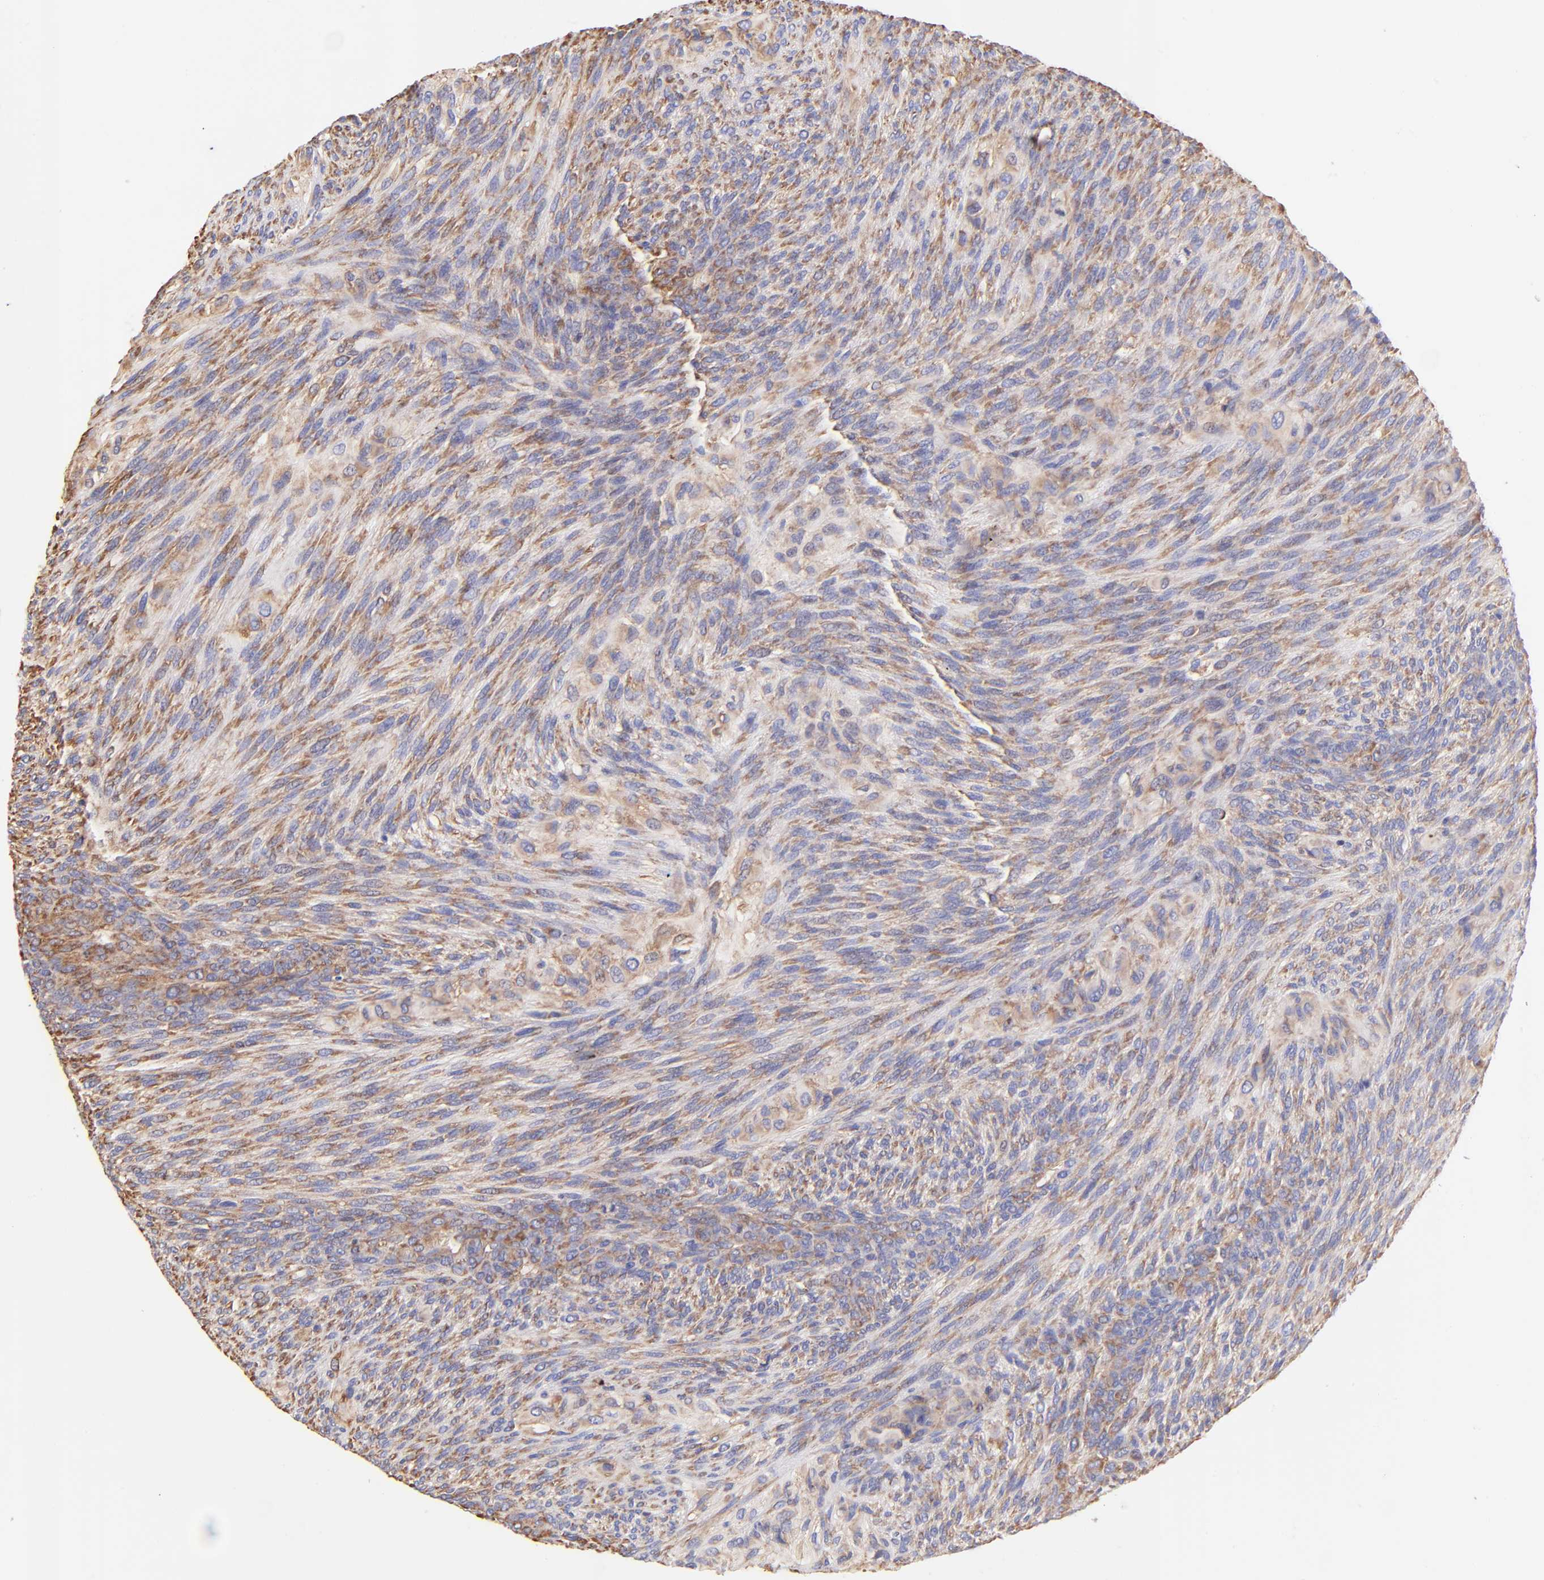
{"staining": {"intensity": "weak", "quantity": "25%-75%", "location": "cytoplasmic/membranous"}, "tissue": "glioma", "cell_type": "Tumor cells", "image_type": "cancer", "snomed": [{"axis": "morphology", "description": "Glioma, malignant, High grade"}, {"axis": "topography", "description": "Cerebral cortex"}], "caption": "The micrograph shows a brown stain indicating the presence of a protein in the cytoplasmic/membranous of tumor cells in glioma.", "gene": "RPL30", "patient": {"sex": "female", "age": 55}}